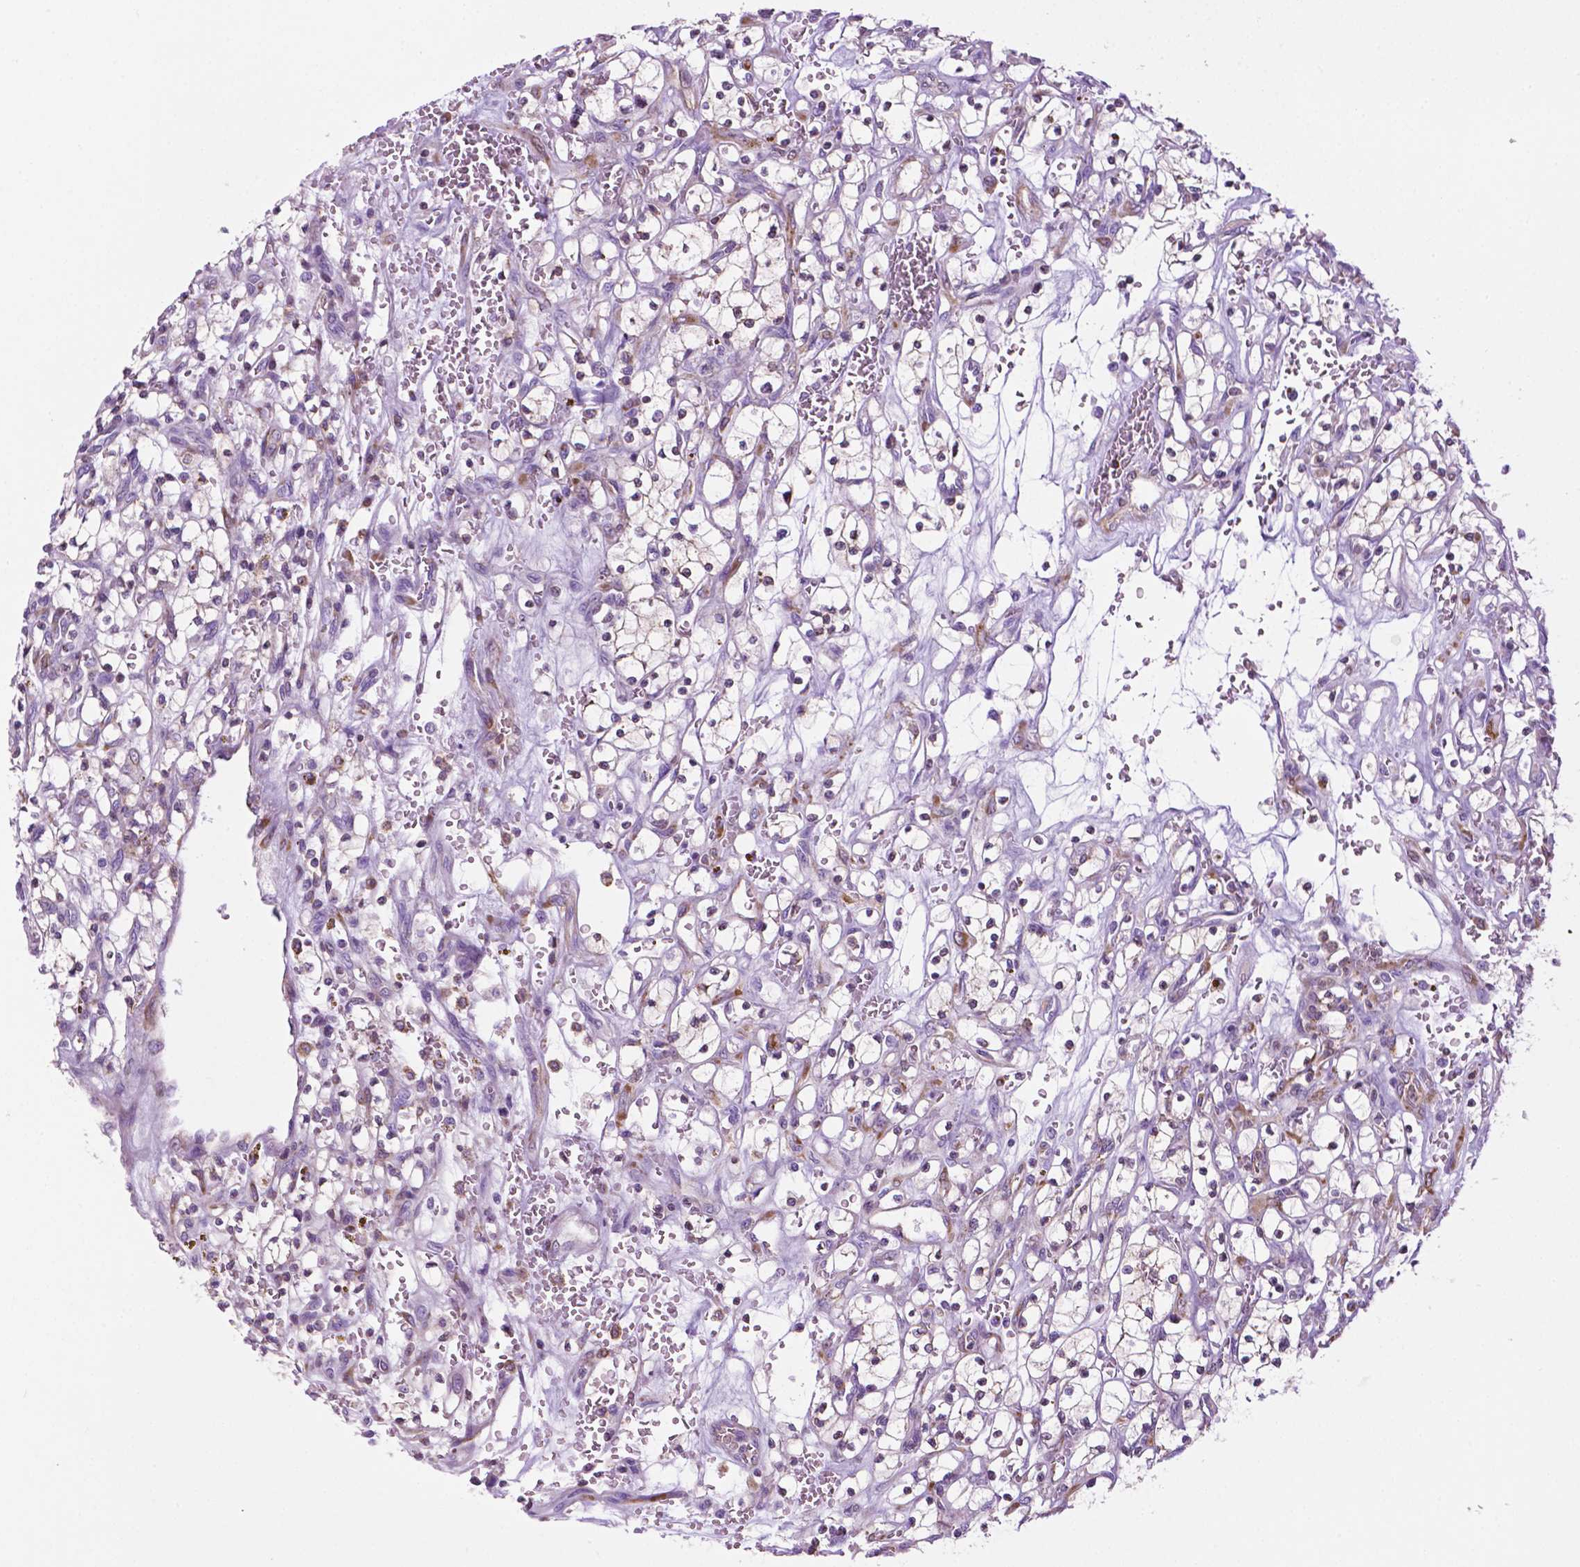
{"staining": {"intensity": "negative", "quantity": "none", "location": "none"}, "tissue": "renal cancer", "cell_type": "Tumor cells", "image_type": "cancer", "snomed": [{"axis": "morphology", "description": "Adenocarcinoma, NOS"}, {"axis": "topography", "description": "Kidney"}], "caption": "The immunohistochemistry image has no significant expression in tumor cells of renal cancer (adenocarcinoma) tissue.", "gene": "RPL29", "patient": {"sex": "female", "age": 64}}